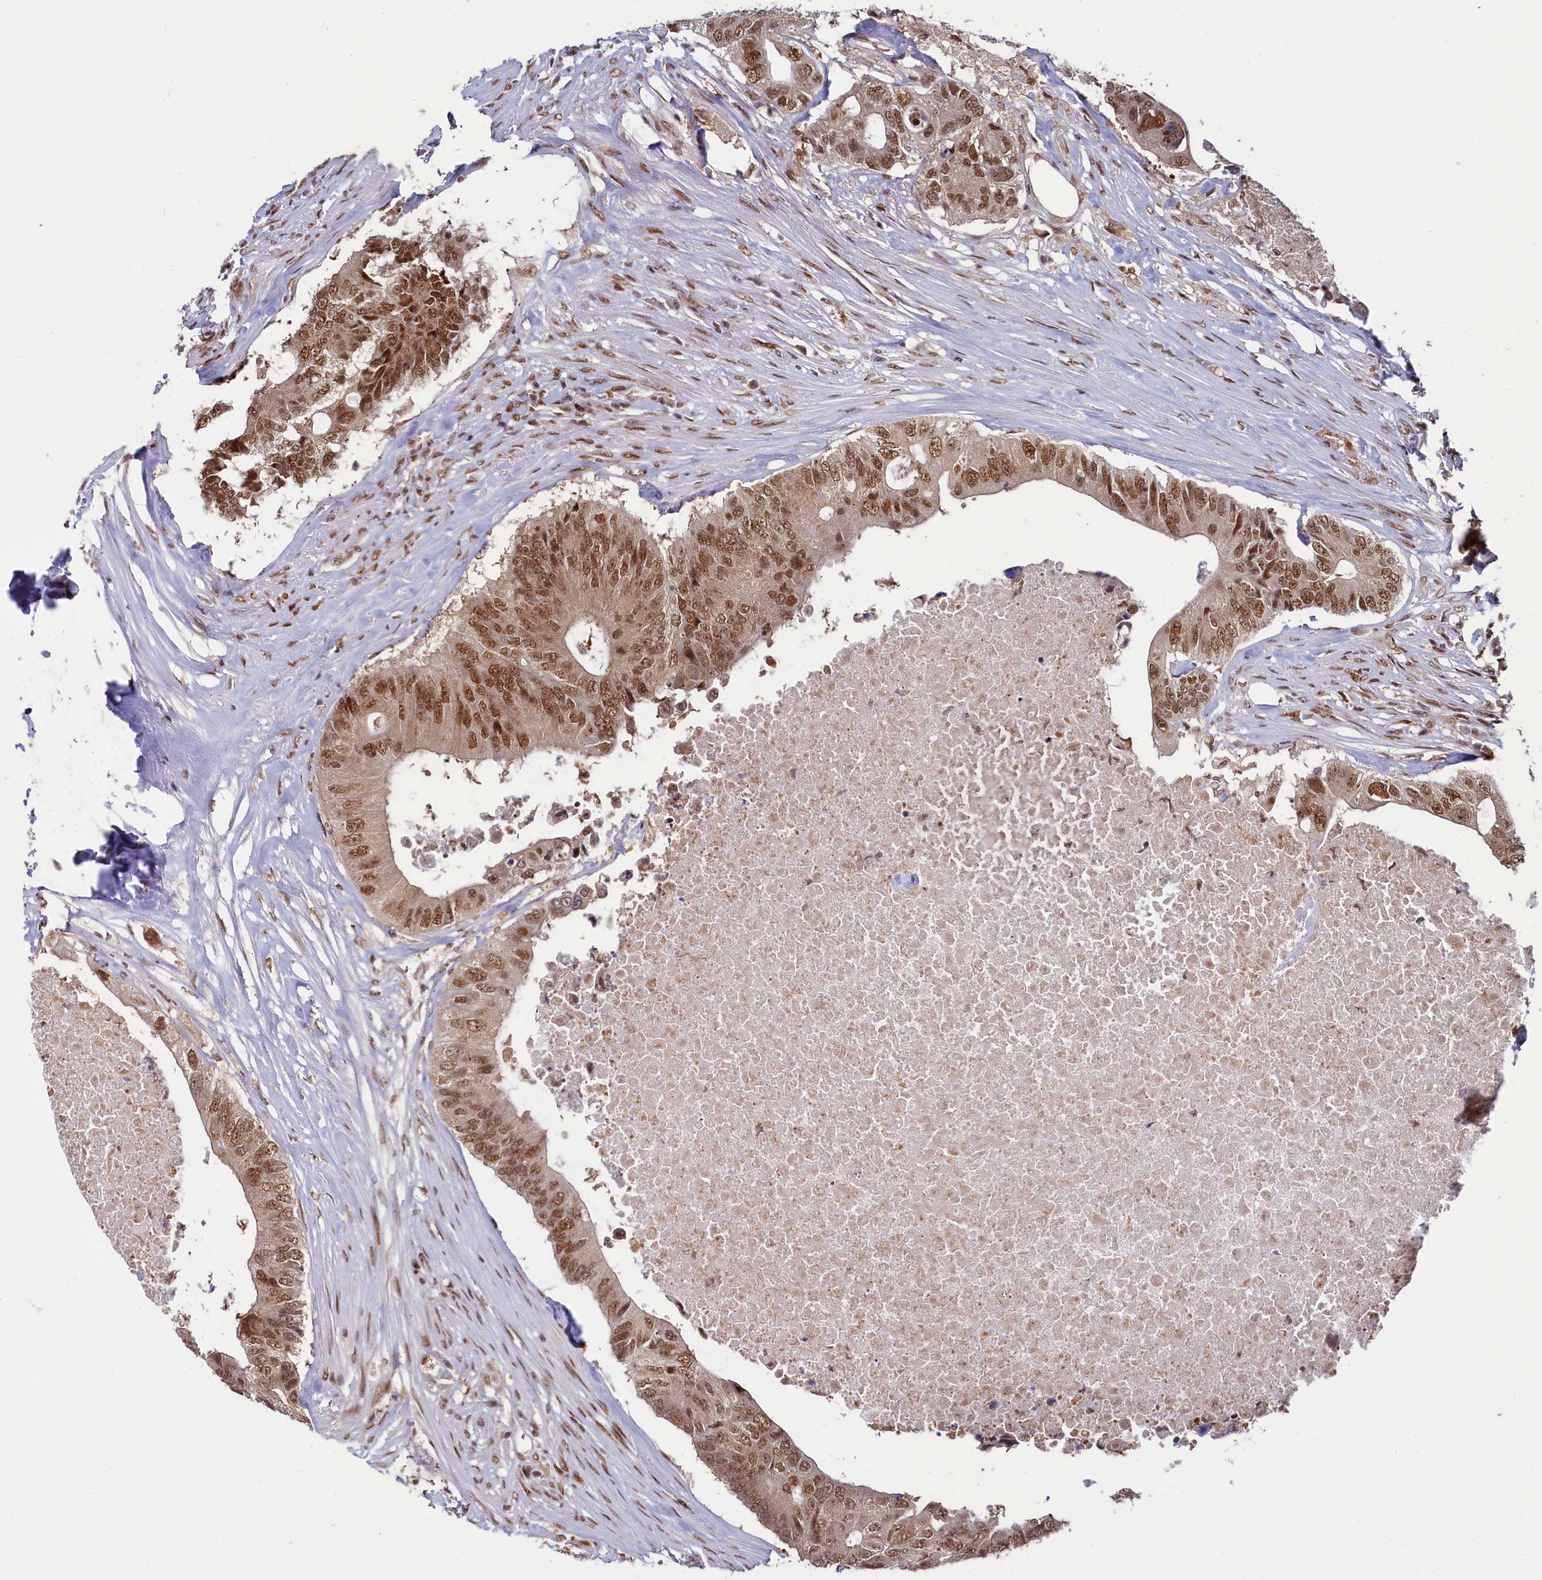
{"staining": {"intensity": "moderate", "quantity": ">75%", "location": "nuclear"}, "tissue": "colorectal cancer", "cell_type": "Tumor cells", "image_type": "cancer", "snomed": [{"axis": "morphology", "description": "Adenocarcinoma, NOS"}, {"axis": "topography", "description": "Colon"}], "caption": "Colorectal cancer (adenocarcinoma) tissue reveals moderate nuclear expression in approximately >75% of tumor cells", "gene": "PPHLN1", "patient": {"sex": "male", "age": 71}}